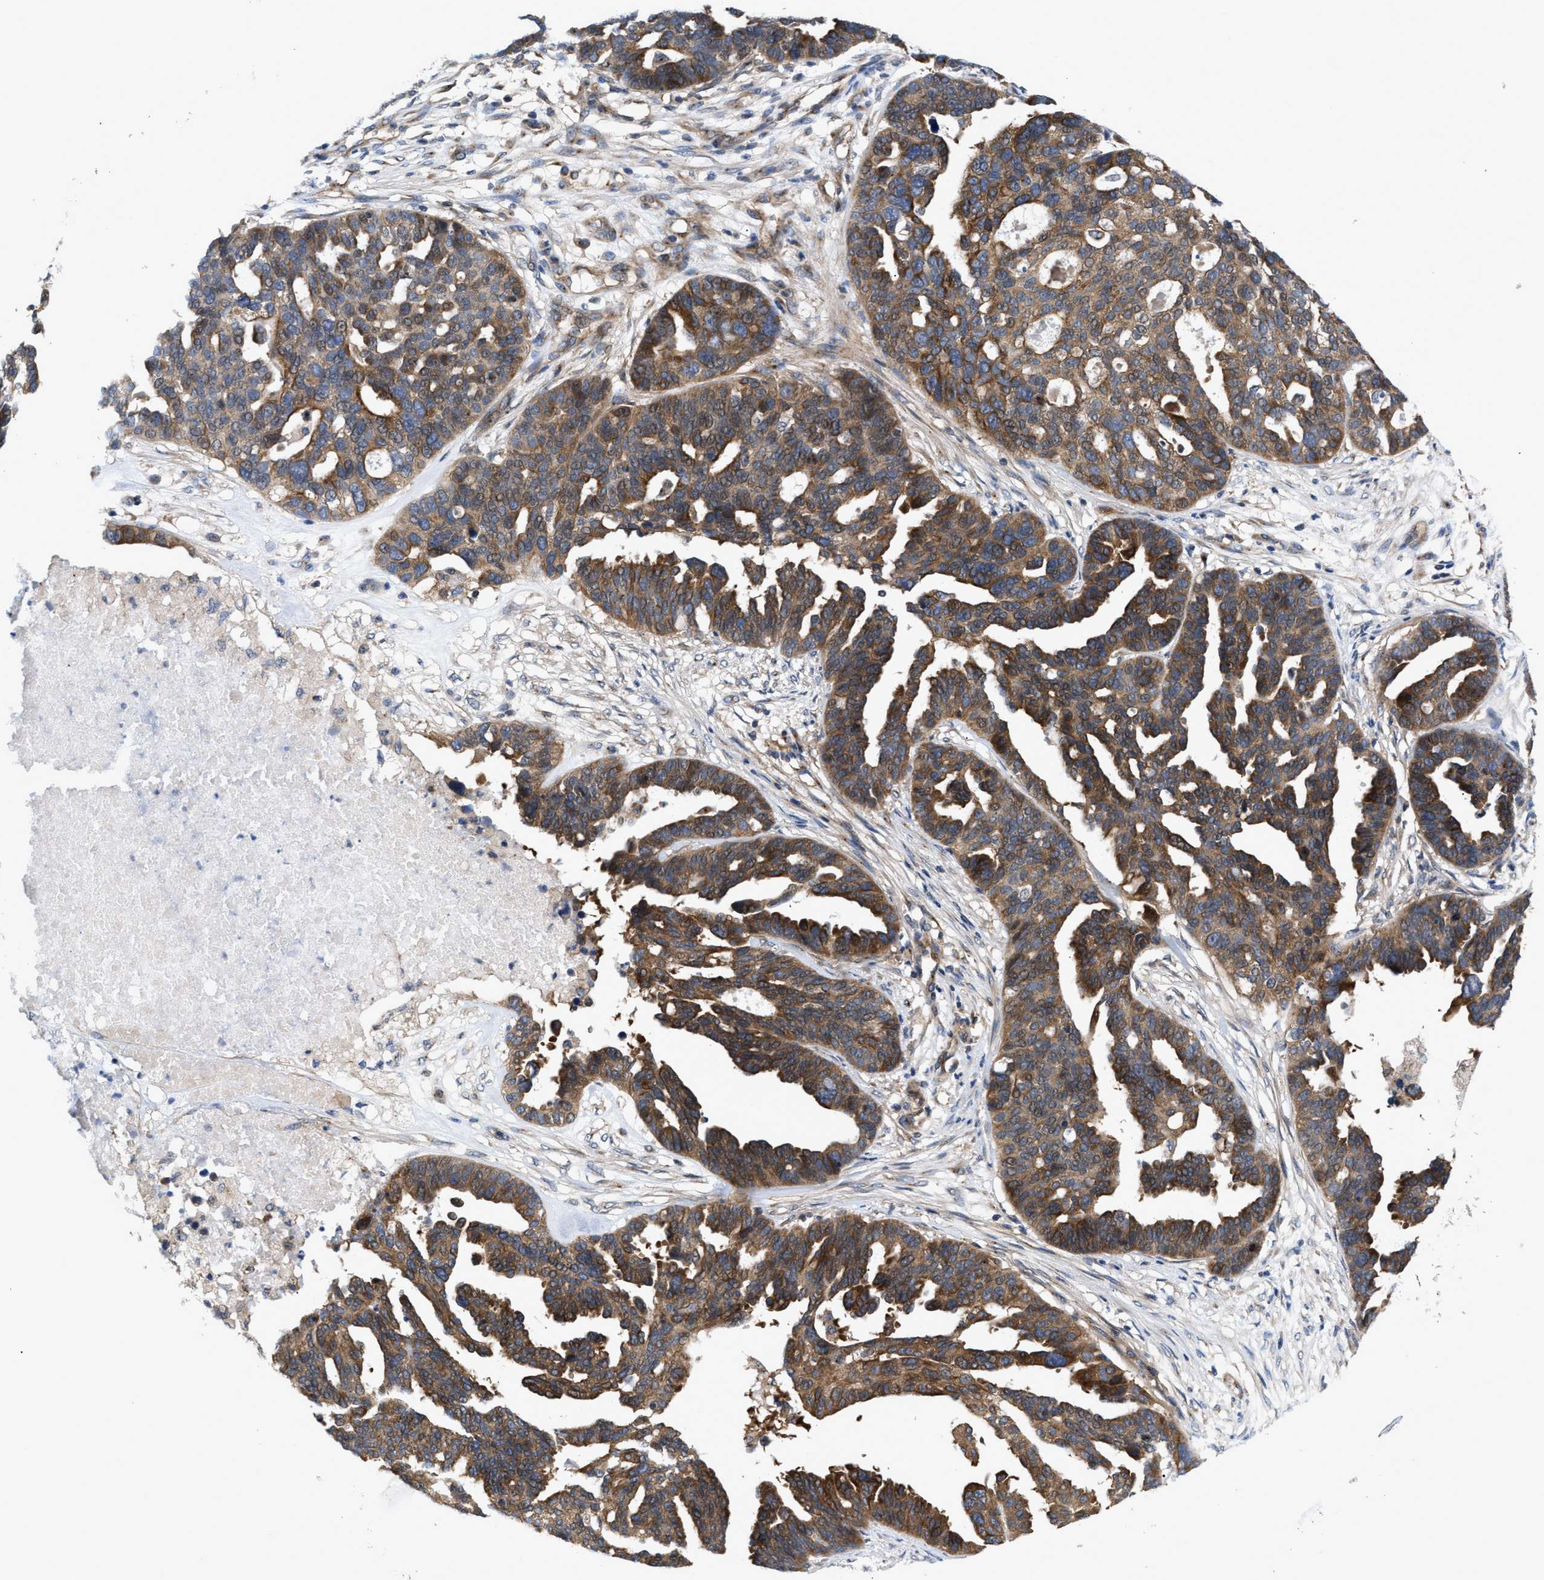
{"staining": {"intensity": "strong", "quantity": ">75%", "location": "cytoplasmic/membranous"}, "tissue": "ovarian cancer", "cell_type": "Tumor cells", "image_type": "cancer", "snomed": [{"axis": "morphology", "description": "Cystadenocarcinoma, serous, NOS"}, {"axis": "topography", "description": "Ovary"}], "caption": "DAB (3,3'-diaminobenzidine) immunohistochemical staining of ovarian serous cystadenocarcinoma shows strong cytoplasmic/membranous protein positivity in approximately >75% of tumor cells.", "gene": "LAPTM4B", "patient": {"sex": "female", "age": 59}}